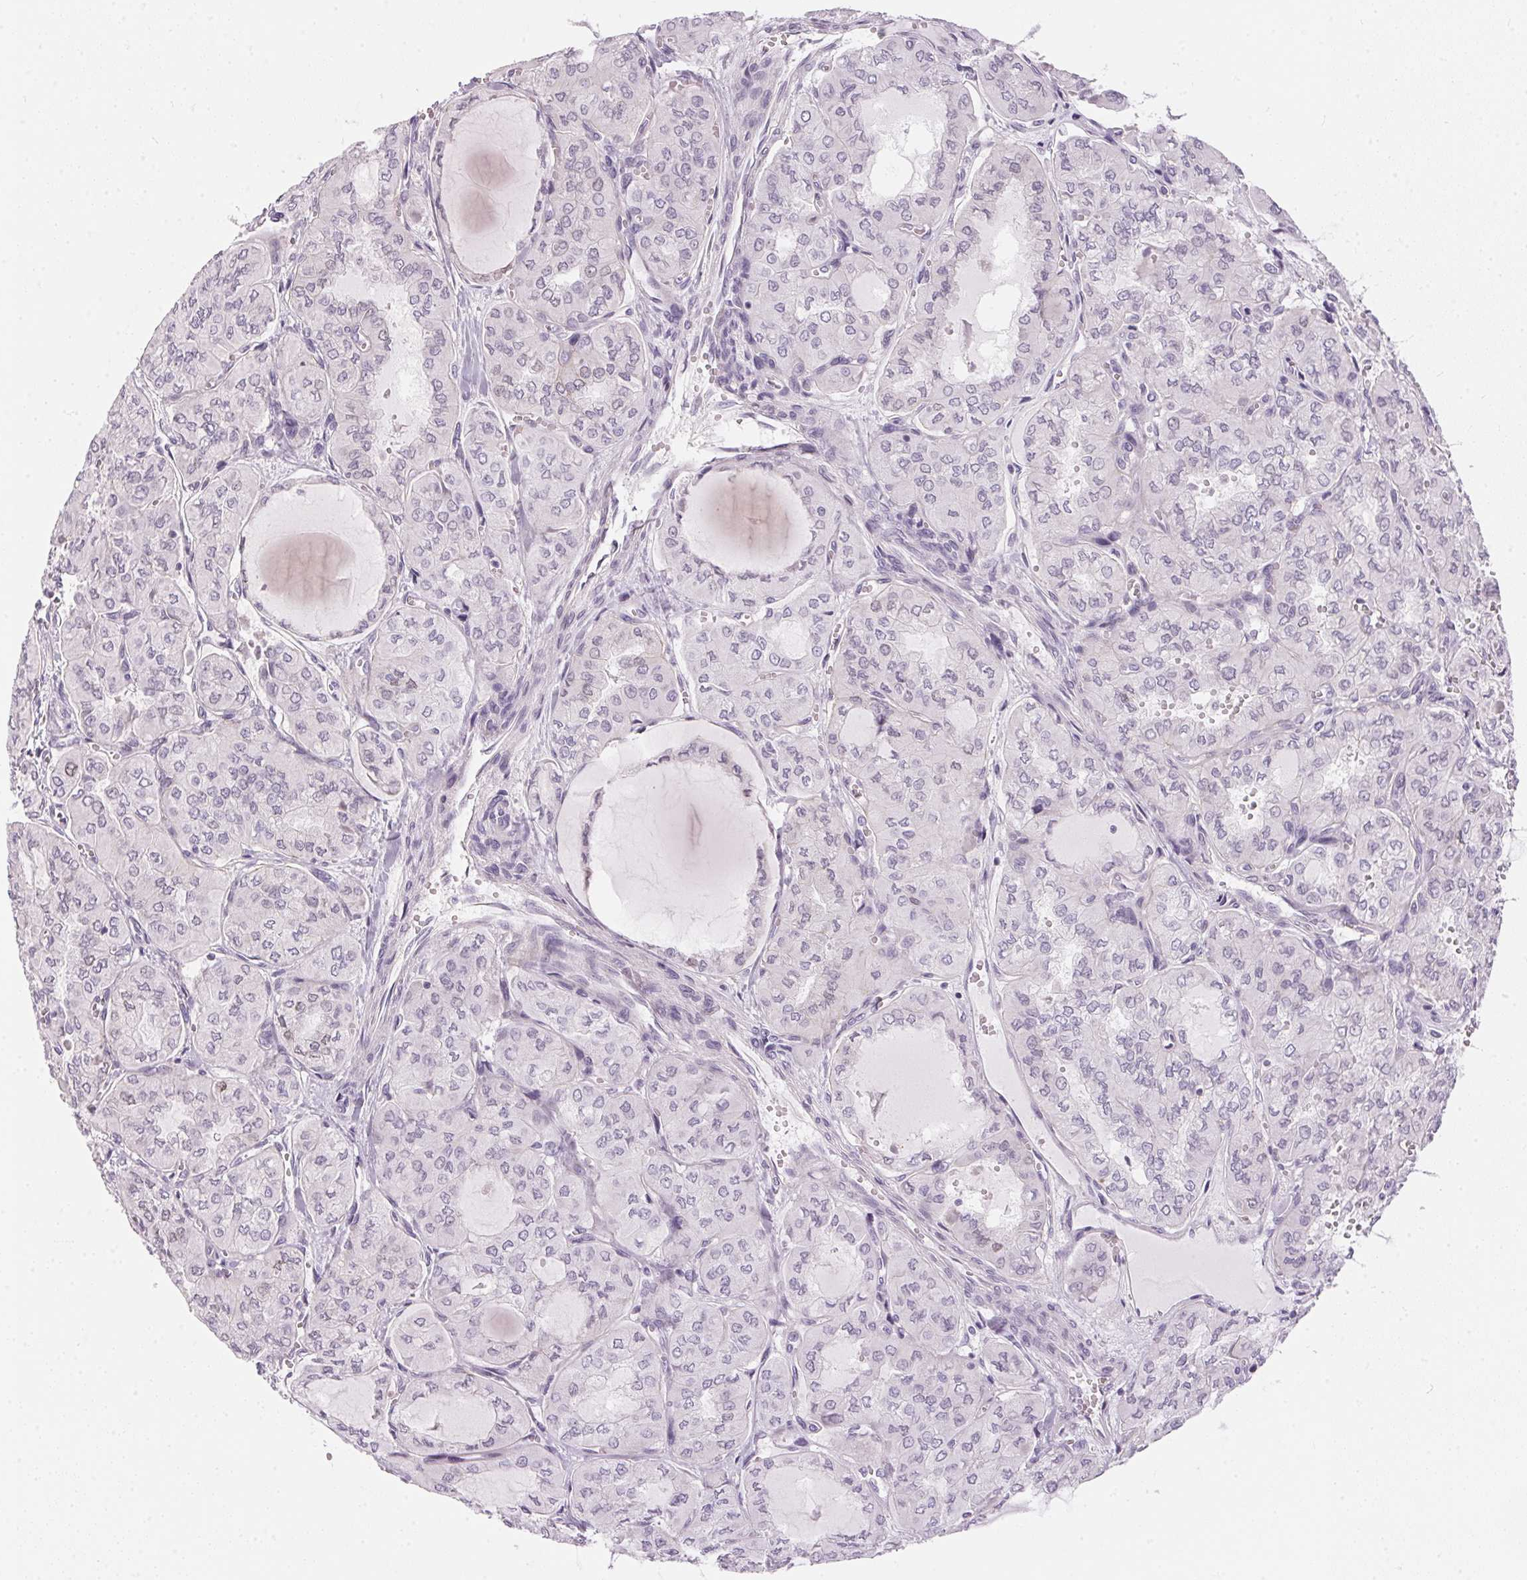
{"staining": {"intensity": "negative", "quantity": "none", "location": "none"}, "tissue": "thyroid cancer", "cell_type": "Tumor cells", "image_type": "cancer", "snomed": [{"axis": "morphology", "description": "Papillary adenocarcinoma, NOS"}, {"axis": "topography", "description": "Thyroid gland"}], "caption": "This micrograph is of papillary adenocarcinoma (thyroid) stained with immunohistochemistry to label a protein in brown with the nuclei are counter-stained blue. There is no expression in tumor cells.", "gene": "GDAP1L1", "patient": {"sex": "male", "age": 20}}